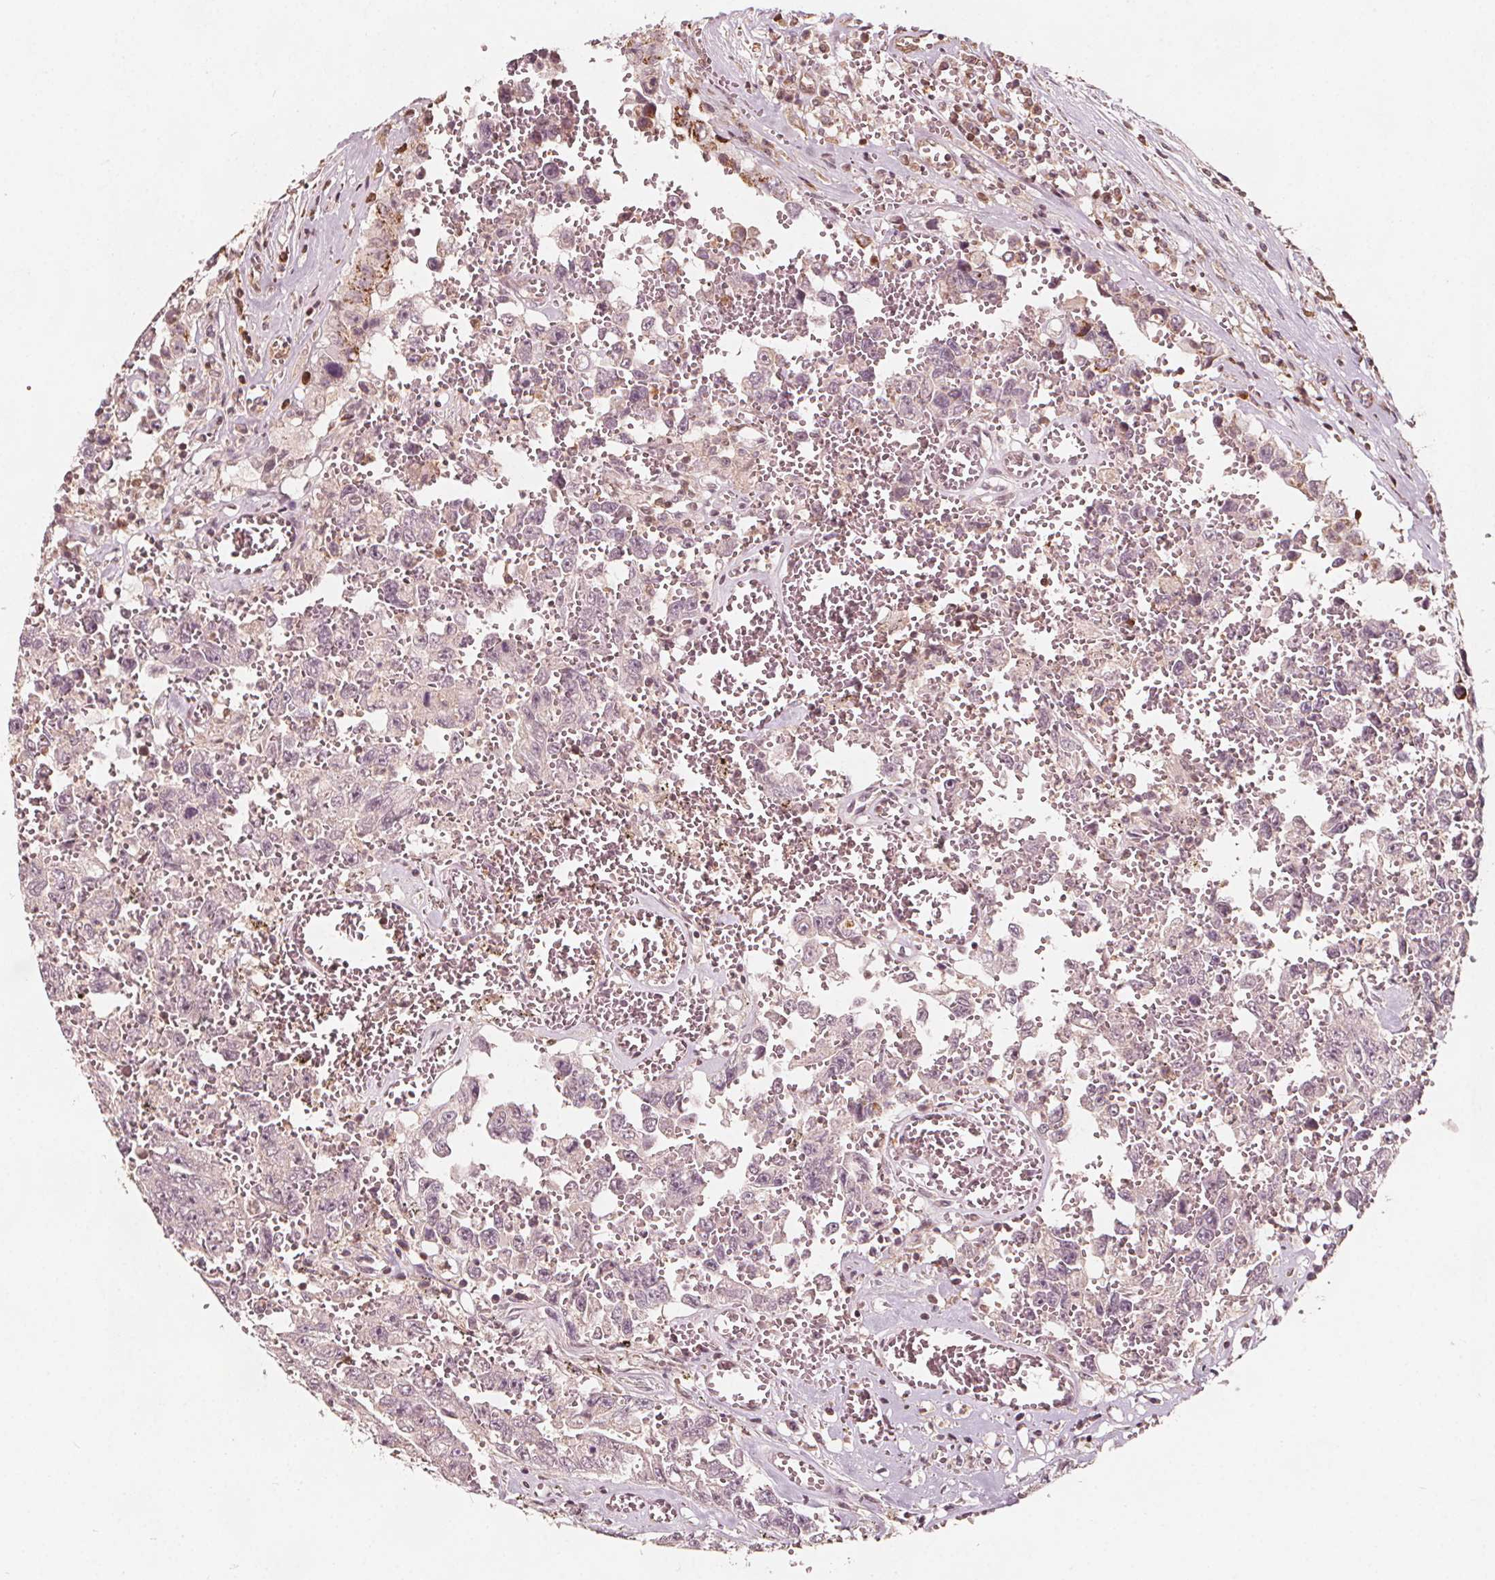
{"staining": {"intensity": "moderate", "quantity": "25%-75%", "location": "cytoplasmic/membranous"}, "tissue": "testis cancer", "cell_type": "Tumor cells", "image_type": "cancer", "snomed": [{"axis": "morphology", "description": "Carcinoma, Embryonal, NOS"}, {"axis": "topography", "description": "Testis"}], "caption": "Immunohistochemical staining of embryonal carcinoma (testis) shows moderate cytoplasmic/membranous protein positivity in approximately 25%-75% of tumor cells.", "gene": "AIP", "patient": {"sex": "male", "age": 36}}